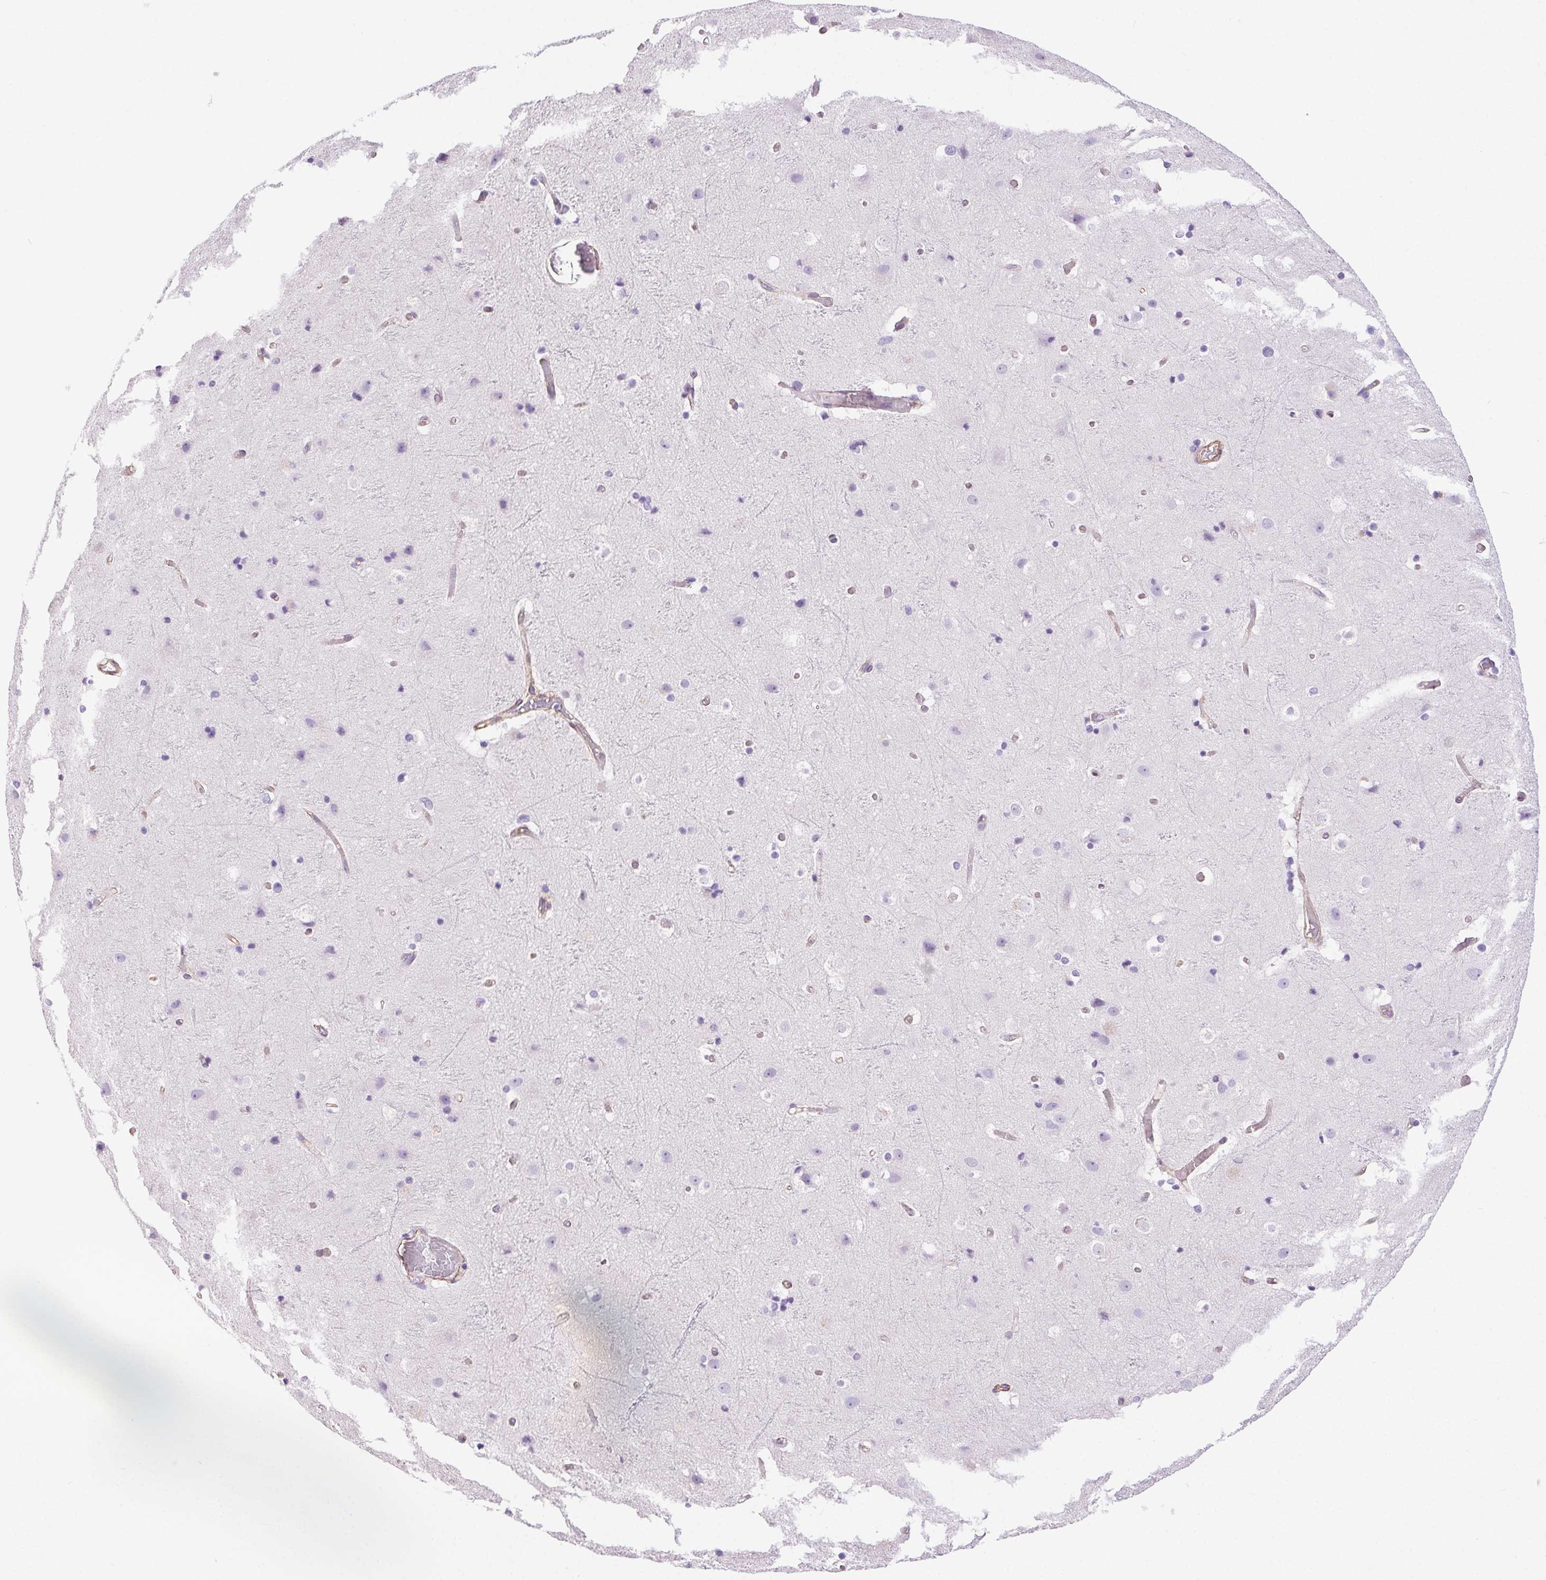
{"staining": {"intensity": "moderate", "quantity": "25%-75%", "location": "cytoplasmic/membranous"}, "tissue": "cerebral cortex", "cell_type": "Endothelial cells", "image_type": "normal", "snomed": [{"axis": "morphology", "description": "Normal tissue, NOS"}, {"axis": "topography", "description": "Cerebral cortex"}], "caption": "Brown immunohistochemical staining in normal human cerebral cortex demonstrates moderate cytoplasmic/membranous expression in about 25%-75% of endothelial cells. (DAB (3,3'-diaminobenzidine) = brown stain, brightfield microscopy at high magnification).", "gene": "SHCBP1L", "patient": {"sex": "female", "age": 52}}